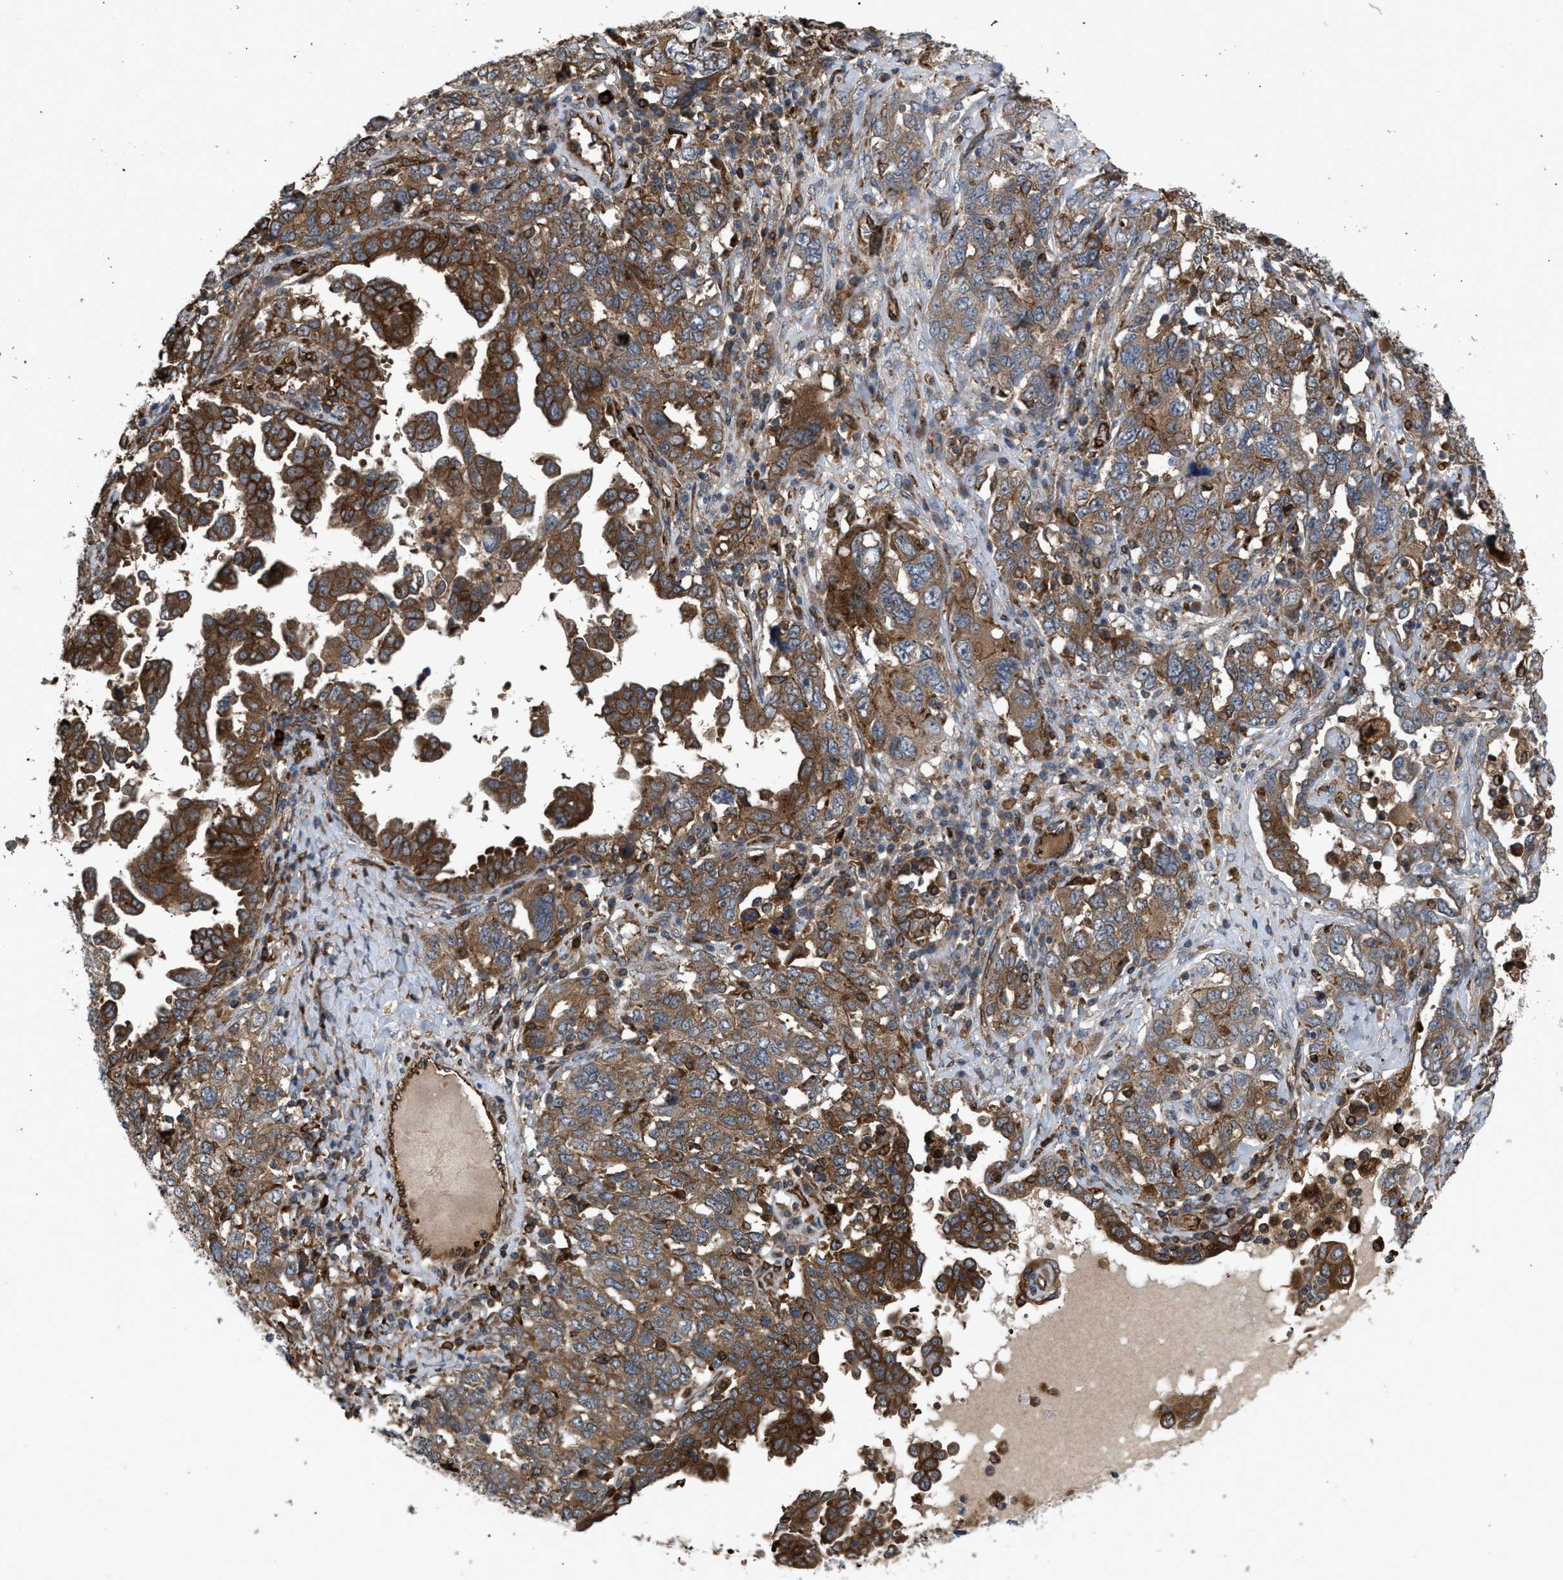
{"staining": {"intensity": "moderate", "quantity": ">75%", "location": "cytoplasmic/membranous"}, "tissue": "ovarian cancer", "cell_type": "Tumor cells", "image_type": "cancer", "snomed": [{"axis": "morphology", "description": "Carcinoma, endometroid"}, {"axis": "topography", "description": "Ovary"}], "caption": "Ovarian cancer (endometroid carcinoma) stained for a protein (brown) reveals moderate cytoplasmic/membranous positive staining in approximately >75% of tumor cells.", "gene": "GCC1", "patient": {"sex": "female", "age": 62}}